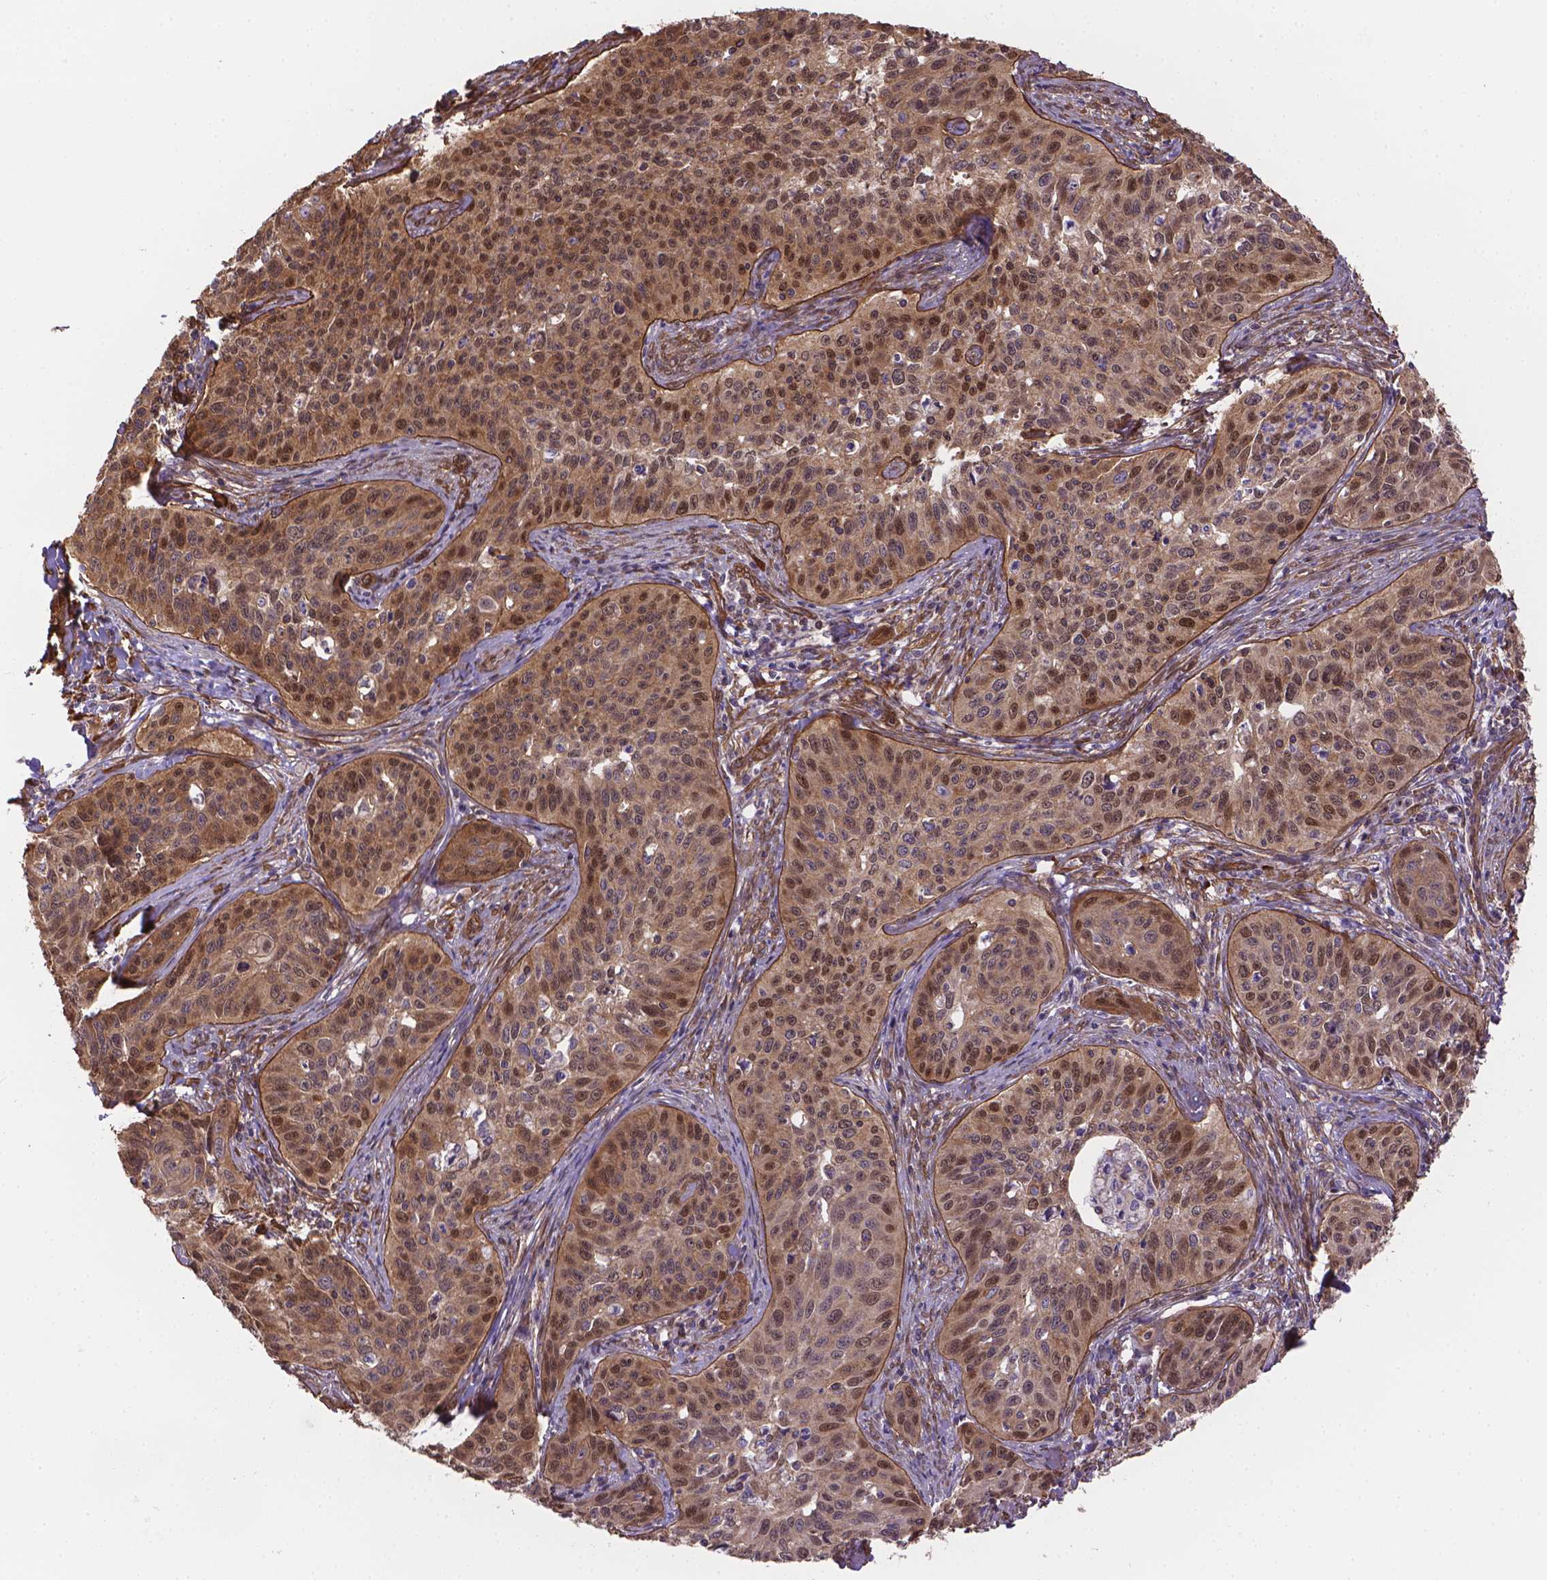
{"staining": {"intensity": "moderate", "quantity": ">75%", "location": "cytoplasmic/membranous,nuclear"}, "tissue": "cervical cancer", "cell_type": "Tumor cells", "image_type": "cancer", "snomed": [{"axis": "morphology", "description": "Squamous cell carcinoma, NOS"}, {"axis": "topography", "description": "Cervix"}], "caption": "This photomicrograph displays immunohistochemistry staining of squamous cell carcinoma (cervical), with medium moderate cytoplasmic/membranous and nuclear staining in about >75% of tumor cells.", "gene": "YAP1", "patient": {"sex": "female", "age": 31}}